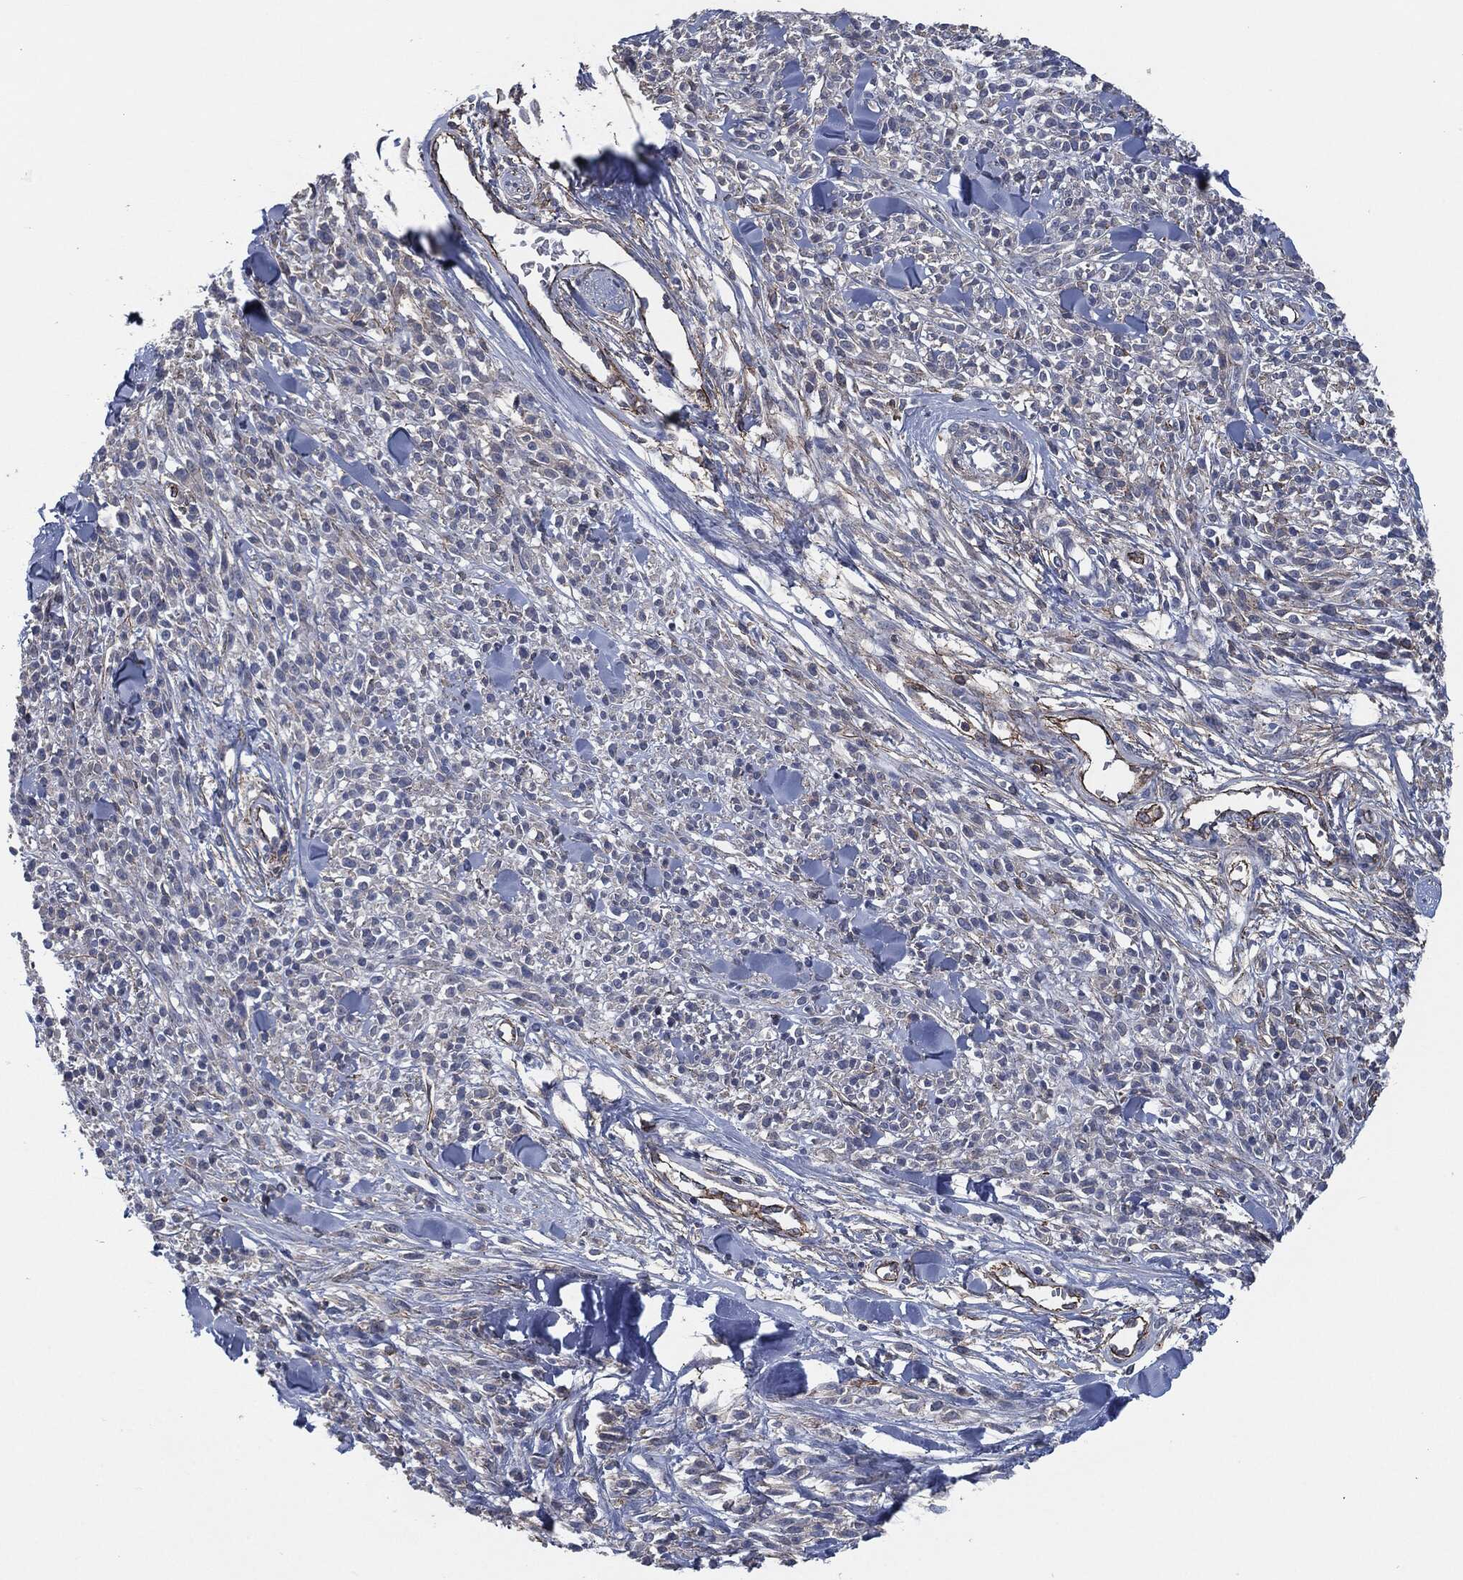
{"staining": {"intensity": "negative", "quantity": "none", "location": "none"}, "tissue": "melanoma", "cell_type": "Tumor cells", "image_type": "cancer", "snomed": [{"axis": "morphology", "description": "Malignant melanoma, NOS"}, {"axis": "topography", "description": "Skin"}, {"axis": "topography", "description": "Skin of trunk"}], "caption": "A histopathology image of human melanoma is negative for staining in tumor cells.", "gene": "SVIL", "patient": {"sex": "male", "age": 74}}